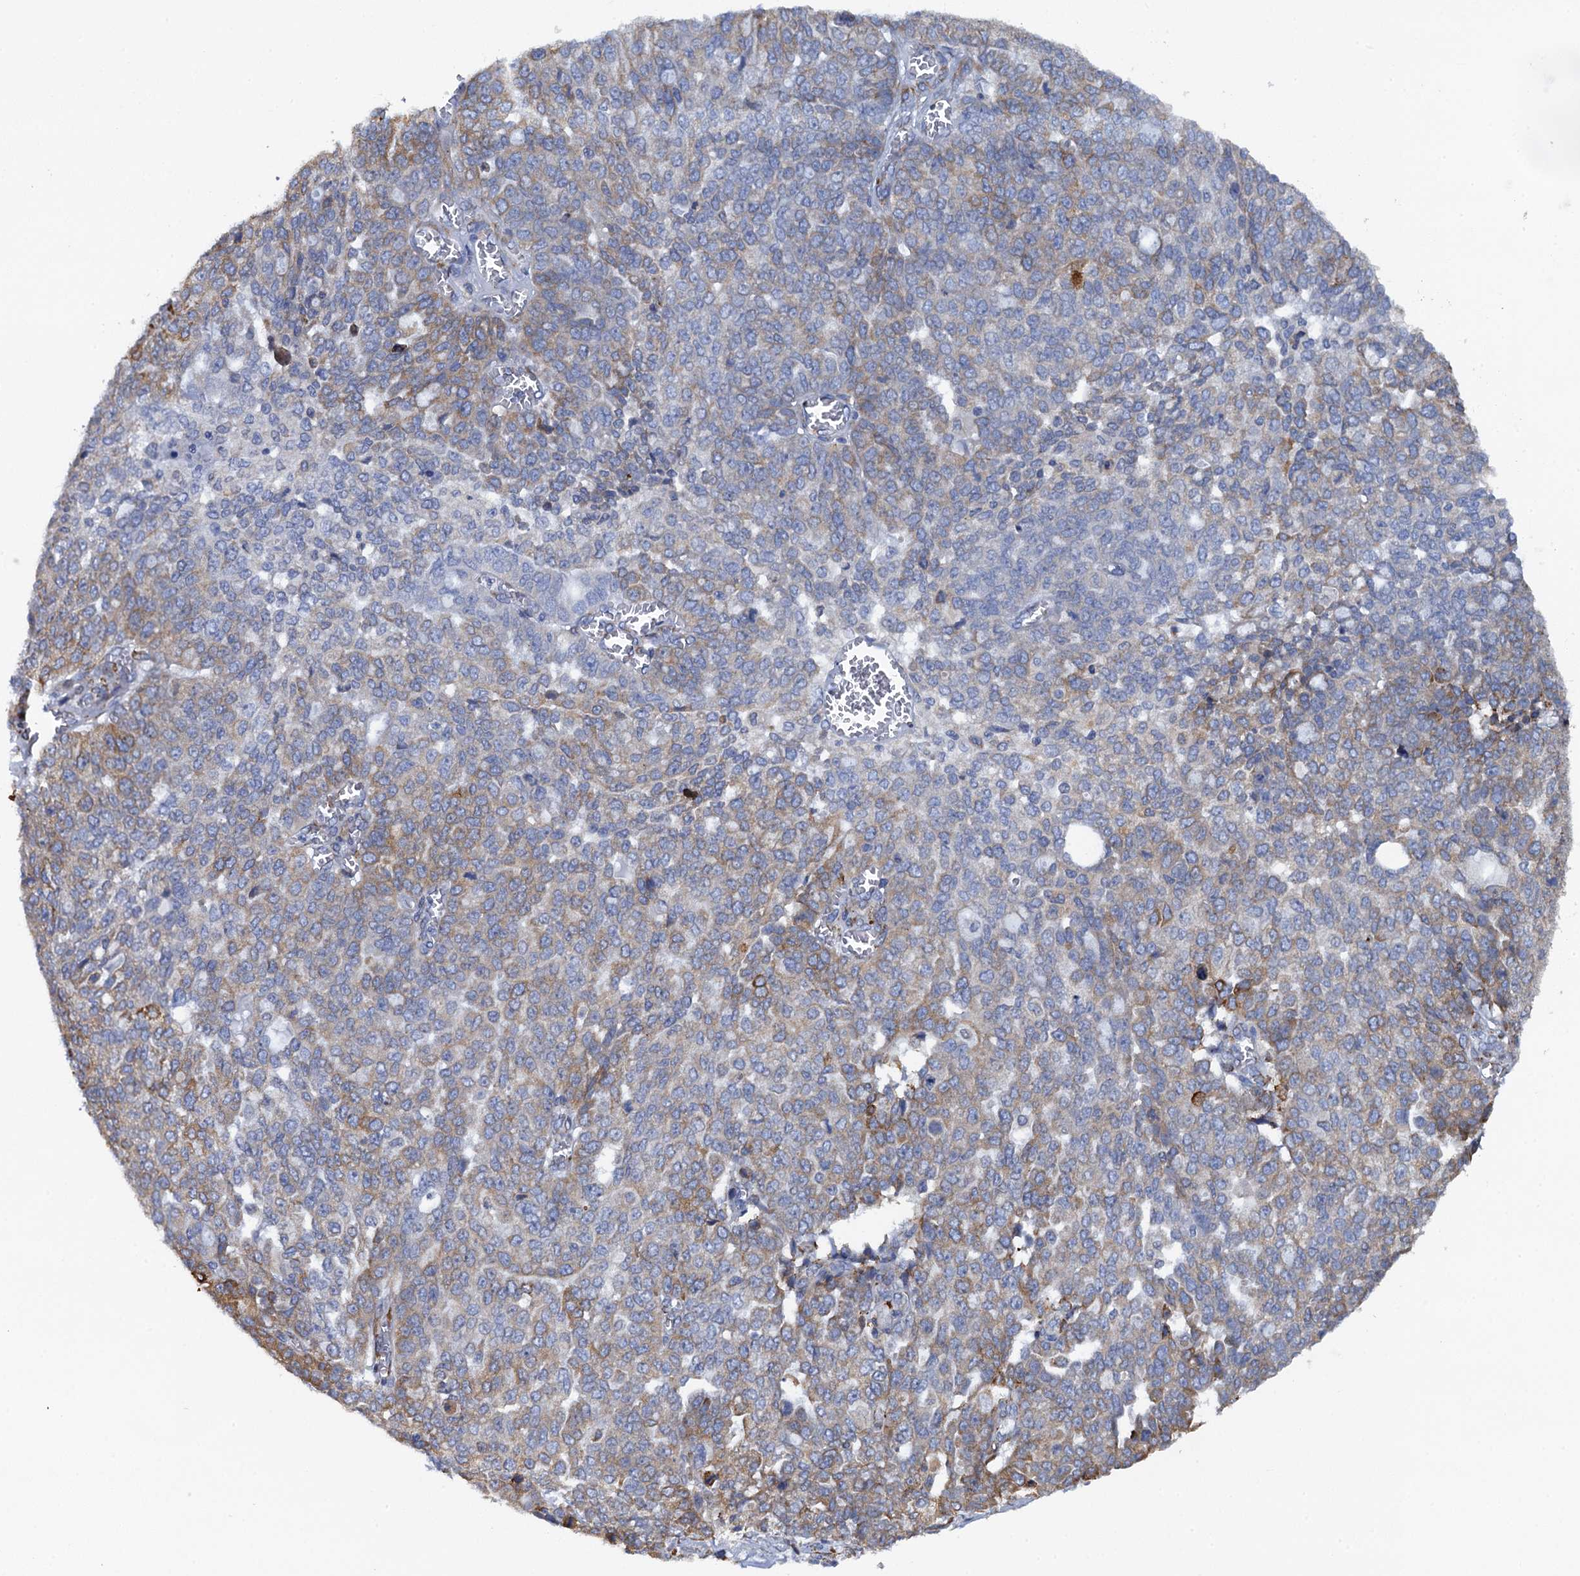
{"staining": {"intensity": "moderate", "quantity": "25%-75%", "location": "cytoplasmic/membranous"}, "tissue": "ovarian cancer", "cell_type": "Tumor cells", "image_type": "cancer", "snomed": [{"axis": "morphology", "description": "Cystadenocarcinoma, serous, NOS"}, {"axis": "topography", "description": "Soft tissue"}, {"axis": "topography", "description": "Ovary"}], "caption": "Brown immunohistochemical staining in human ovarian cancer (serous cystadenocarcinoma) reveals moderate cytoplasmic/membranous staining in about 25%-75% of tumor cells.", "gene": "POGLUT3", "patient": {"sex": "female", "age": 57}}